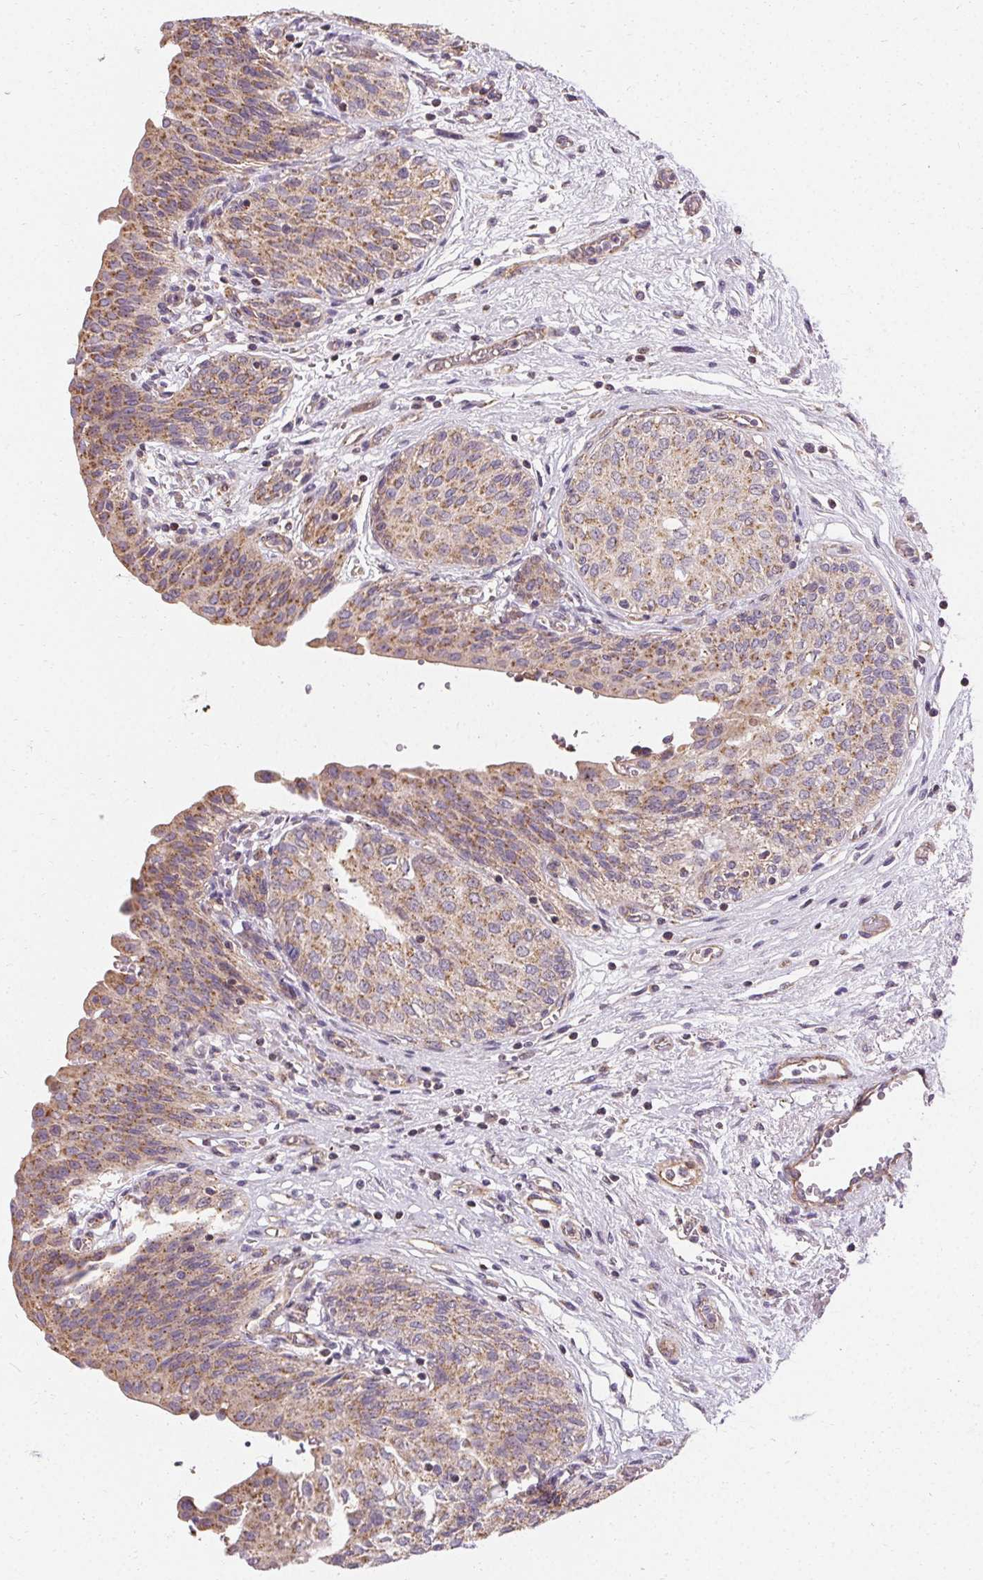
{"staining": {"intensity": "moderate", "quantity": "25%-75%", "location": "cytoplasmic/membranous"}, "tissue": "urinary bladder", "cell_type": "Urothelial cells", "image_type": "normal", "snomed": [{"axis": "morphology", "description": "Normal tissue, NOS"}, {"axis": "topography", "description": "Urinary bladder"}], "caption": "Protein expression analysis of normal human urinary bladder reveals moderate cytoplasmic/membranous expression in about 25%-75% of urothelial cells.", "gene": "APLP1", "patient": {"sex": "male", "age": 68}}